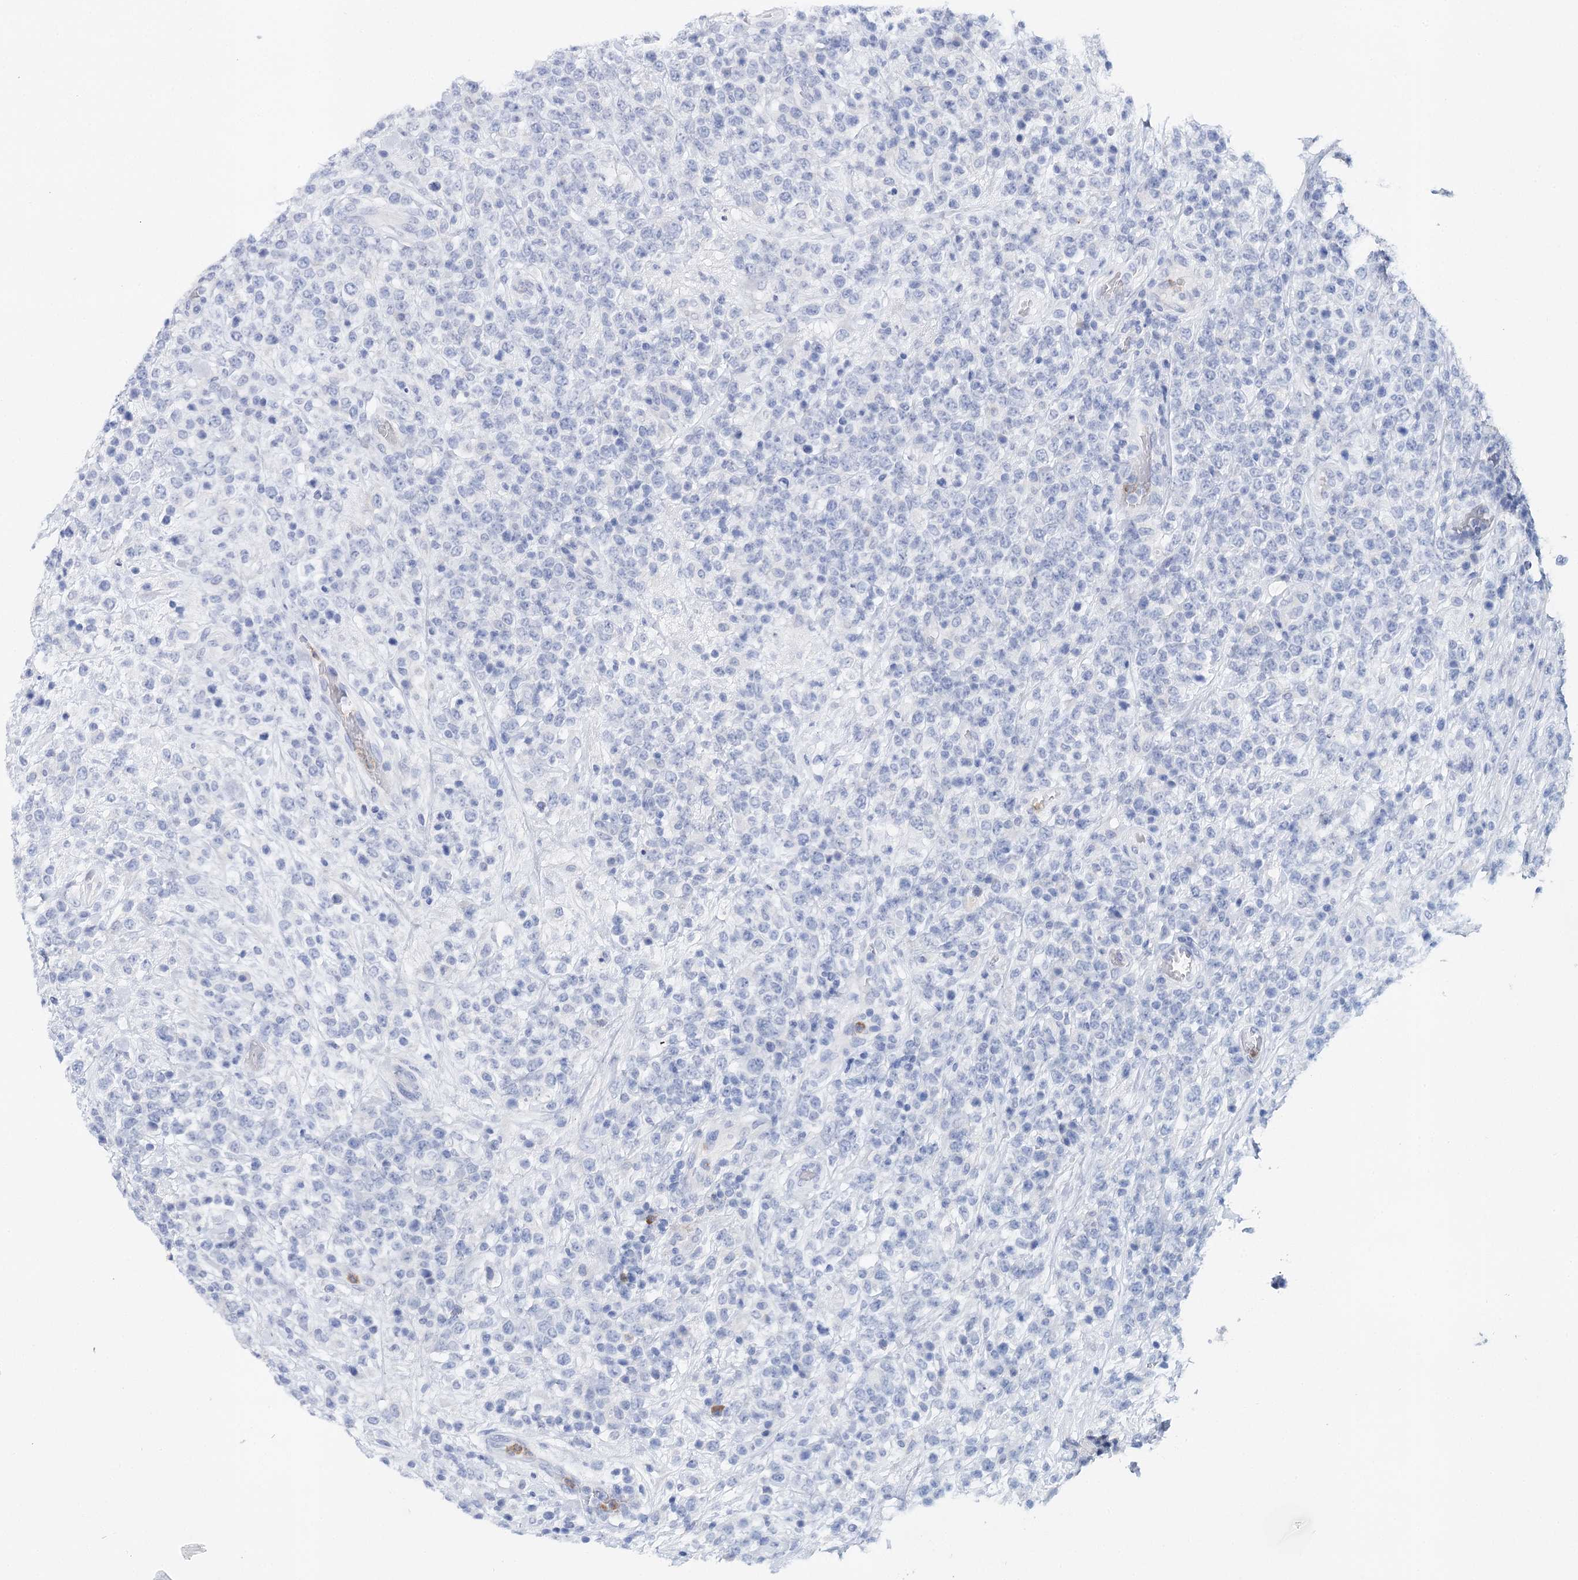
{"staining": {"intensity": "negative", "quantity": "none", "location": "none"}, "tissue": "lymphoma", "cell_type": "Tumor cells", "image_type": "cancer", "snomed": [{"axis": "morphology", "description": "Malignant lymphoma, non-Hodgkin's type, High grade"}, {"axis": "topography", "description": "Colon"}], "caption": "Immunohistochemical staining of lymphoma shows no significant positivity in tumor cells.", "gene": "CEACAM8", "patient": {"sex": "female", "age": 53}}